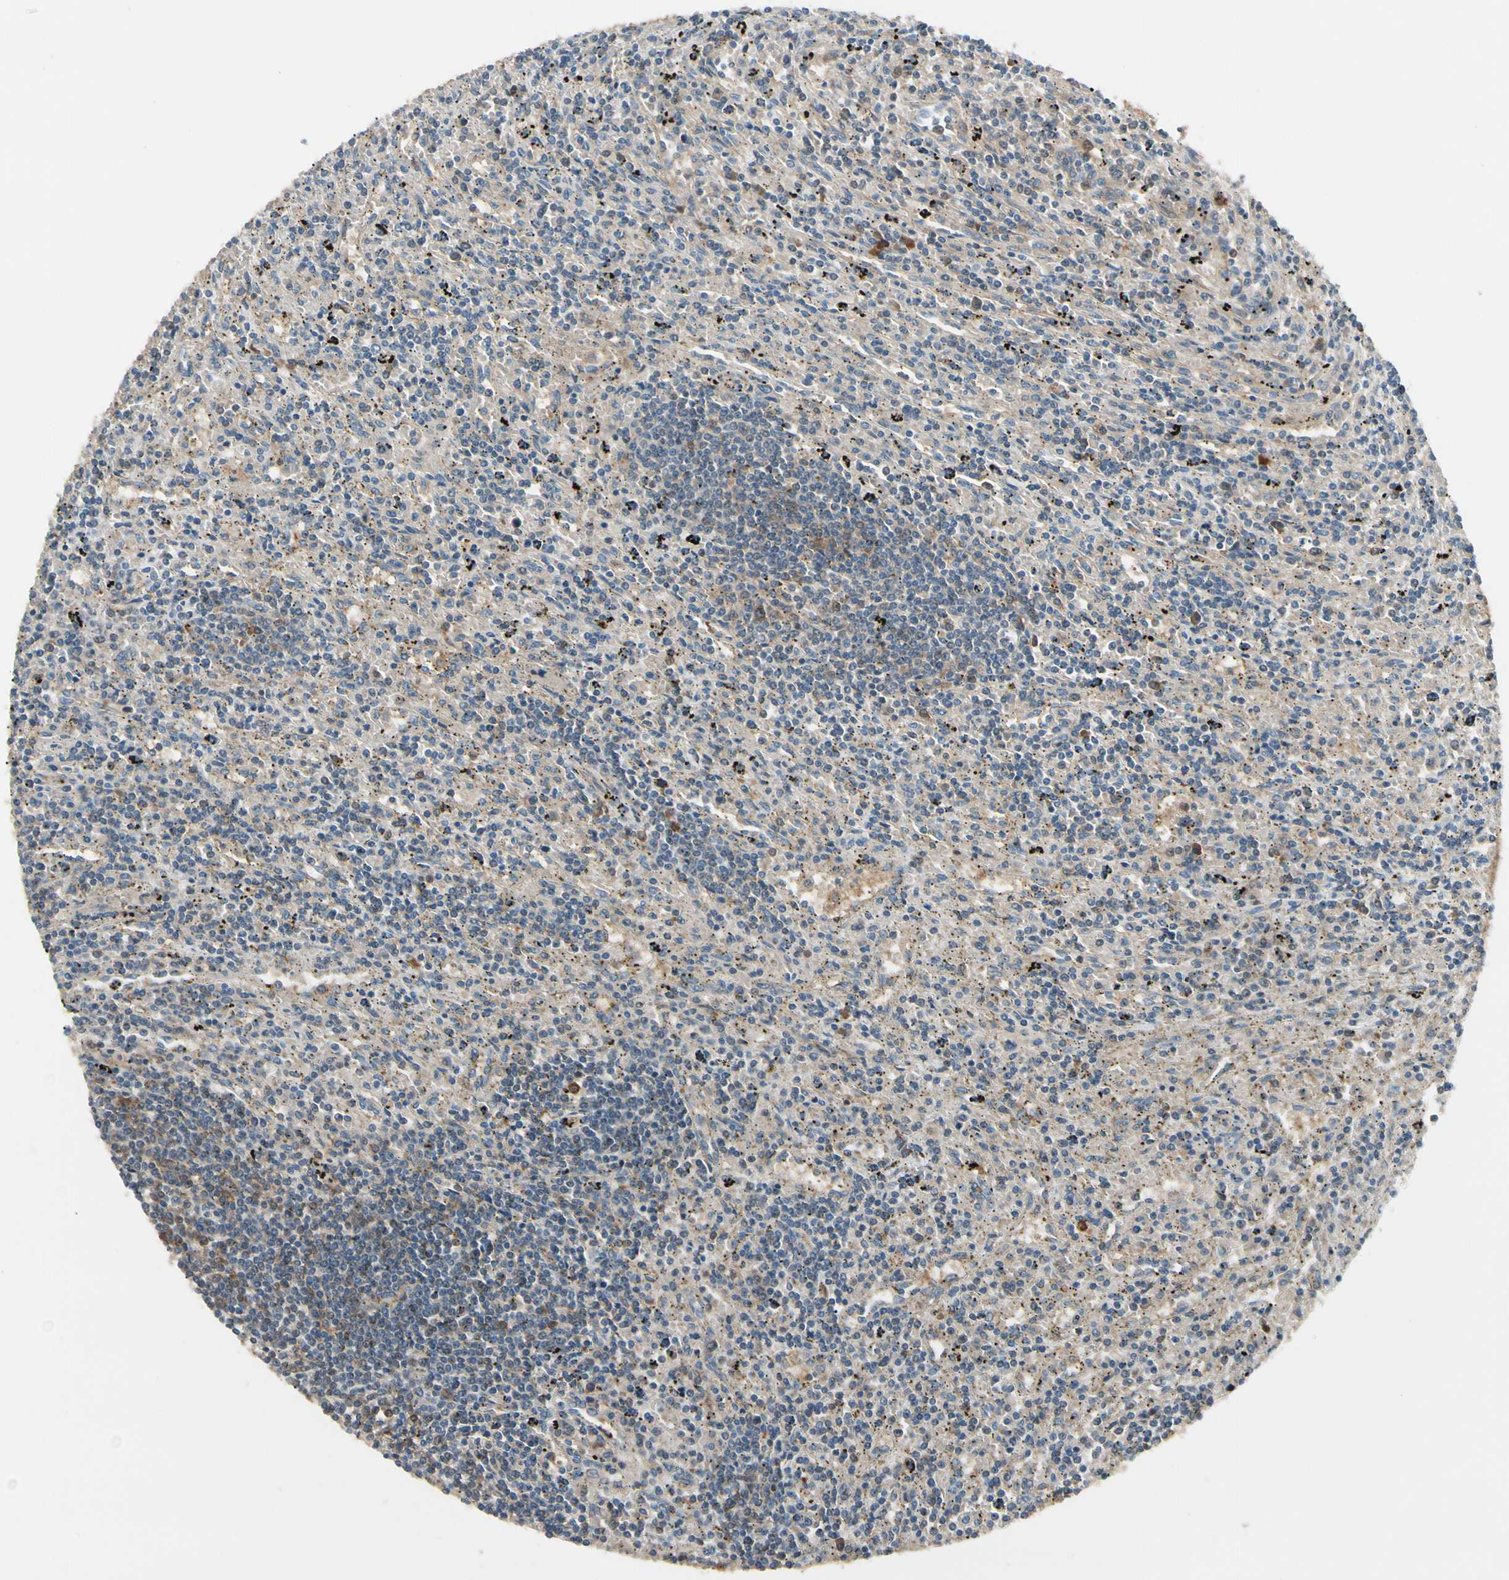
{"staining": {"intensity": "weak", "quantity": "<25%", "location": "cytoplasmic/membranous"}, "tissue": "lymphoma", "cell_type": "Tumor cells", "image_type": "cancer", "snomed": [{"axis": "morphology", "description": "Malignant lymphoma, non-Hodgkin's type, Low grade"}, {"axis": "topography", "description": "Spleen"}], "caption": "An image of human lymphoma is negative for staining in tumor cells. The staining was performed using DAB to visualize the protein expression in brown, while the nuclei were stained in blue with hematoxylin (Magnification: 20x).", "gene": "NME1-NME2", "patient": {"sex": "male", "age": 76}}